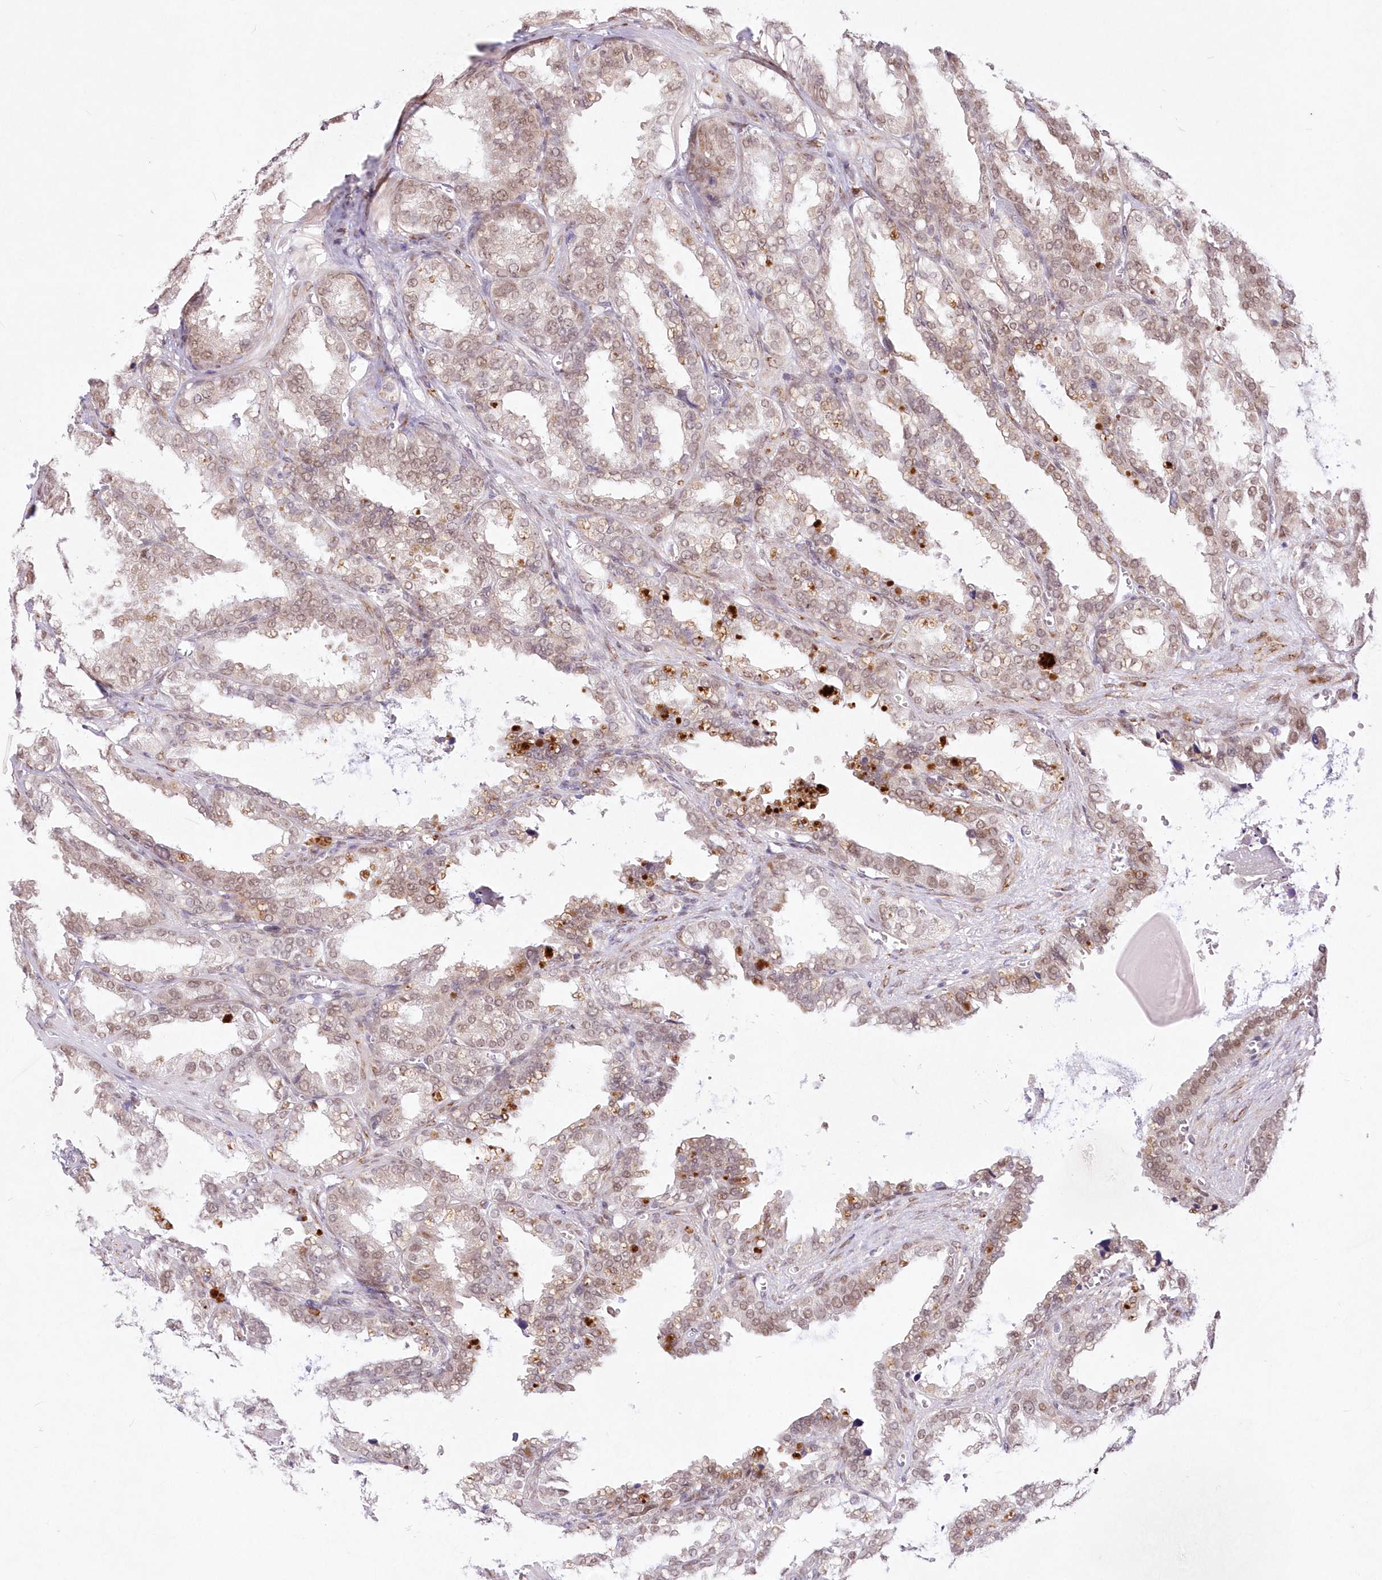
{"staining": {"intensity": "weak", "quantity": "<25%", "location": "nuclear"}, "tissue": "seminal vesicle", "cell_type": "Glandular cells", "image_type": "normal", "snomed": [{"axis": "morphology", "description": "Normal tissue, NOS"}, {"axis": "topography", "description": "Prostate"}, {"axis": "topography", "description": "Seminal veicle"}], "caption": "The immunohistochemistry (IHC) image has no significant positivity in glandular cells of seminal vesicle.", "gene": "LDB1", "patient": {"sex": "male", "age": 51}}